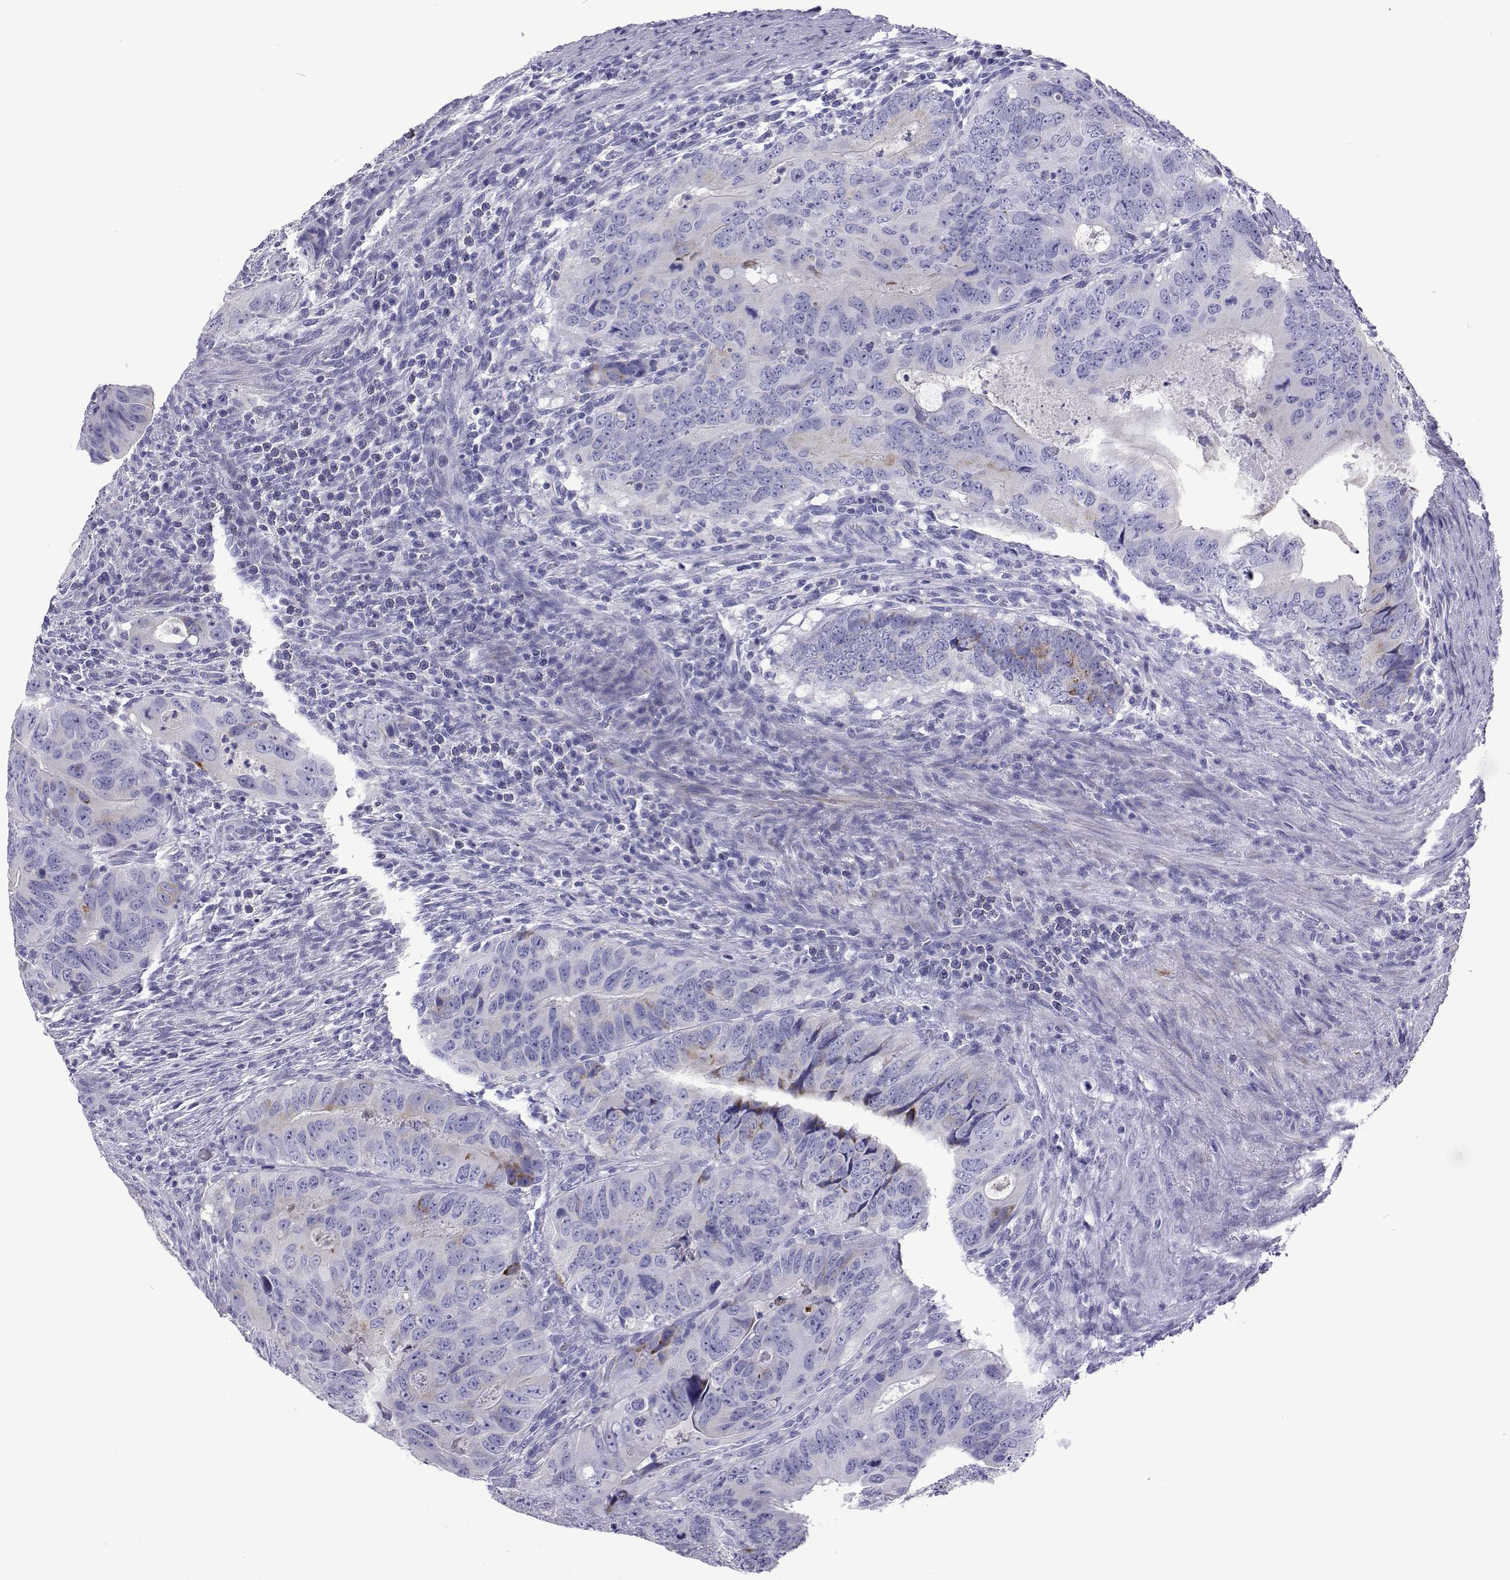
{"staining": {"intensity": "negative", "quantity": "none", "location": "none"}, "tissue": "colorectal cancer", "cell_type": "Tumor cells", "image_type": "cancer", "snomed": [{"axis": "morphology", "description": "Adenocarcinoma, NOS"}, {"axis": "topography", "description": "Colon"}], "caption": "This is an immunohistochemistry micrograph of colorectal cancer (adenocarcinoma). There is no positivity in tumor cells.", "gene": "UMODL1", "patient": {"sex": "male", "age": 79}}